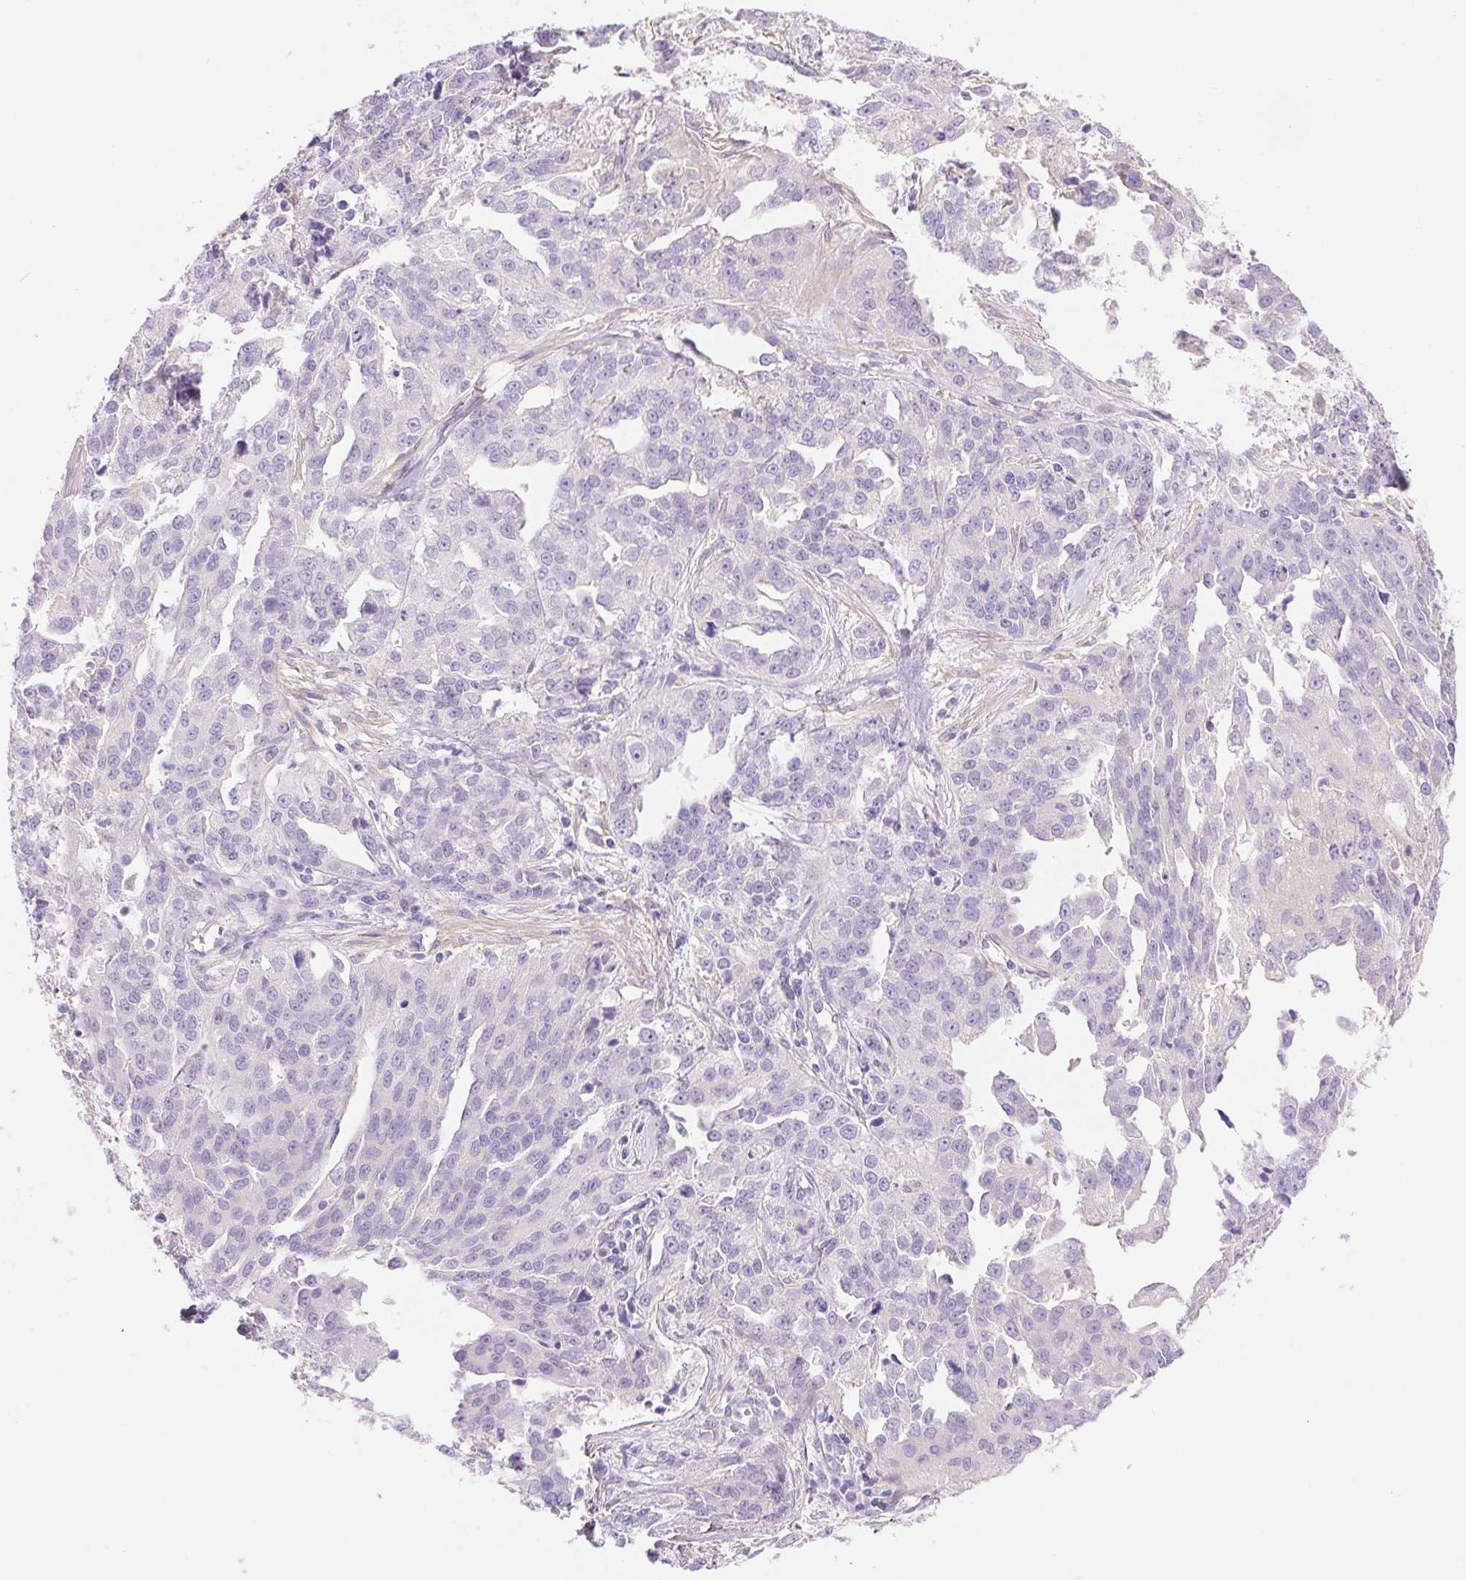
{"staining": {"intensity": "negative", "quantity": "none", "location": "none"}, "tissue": "ovarian cancer", "cell_type": "Tumor cells", "image_type": "cancer", "snomed": [{"axis": "morphology", "description": "Cystadenocarcinoma, serous, NOS"}, {"axis": "topography", "description": "Ovary"}], "caption": "High magnification brightfield microscopy of ovarian cancer (serous cystadenocarcinoma) stained with DAB (brown) and counterstained with hematoxylin (blue): tumor cells show no significant expression.", "gene": "PNLIP", "patient": {"sex": "female", "age": 75}}